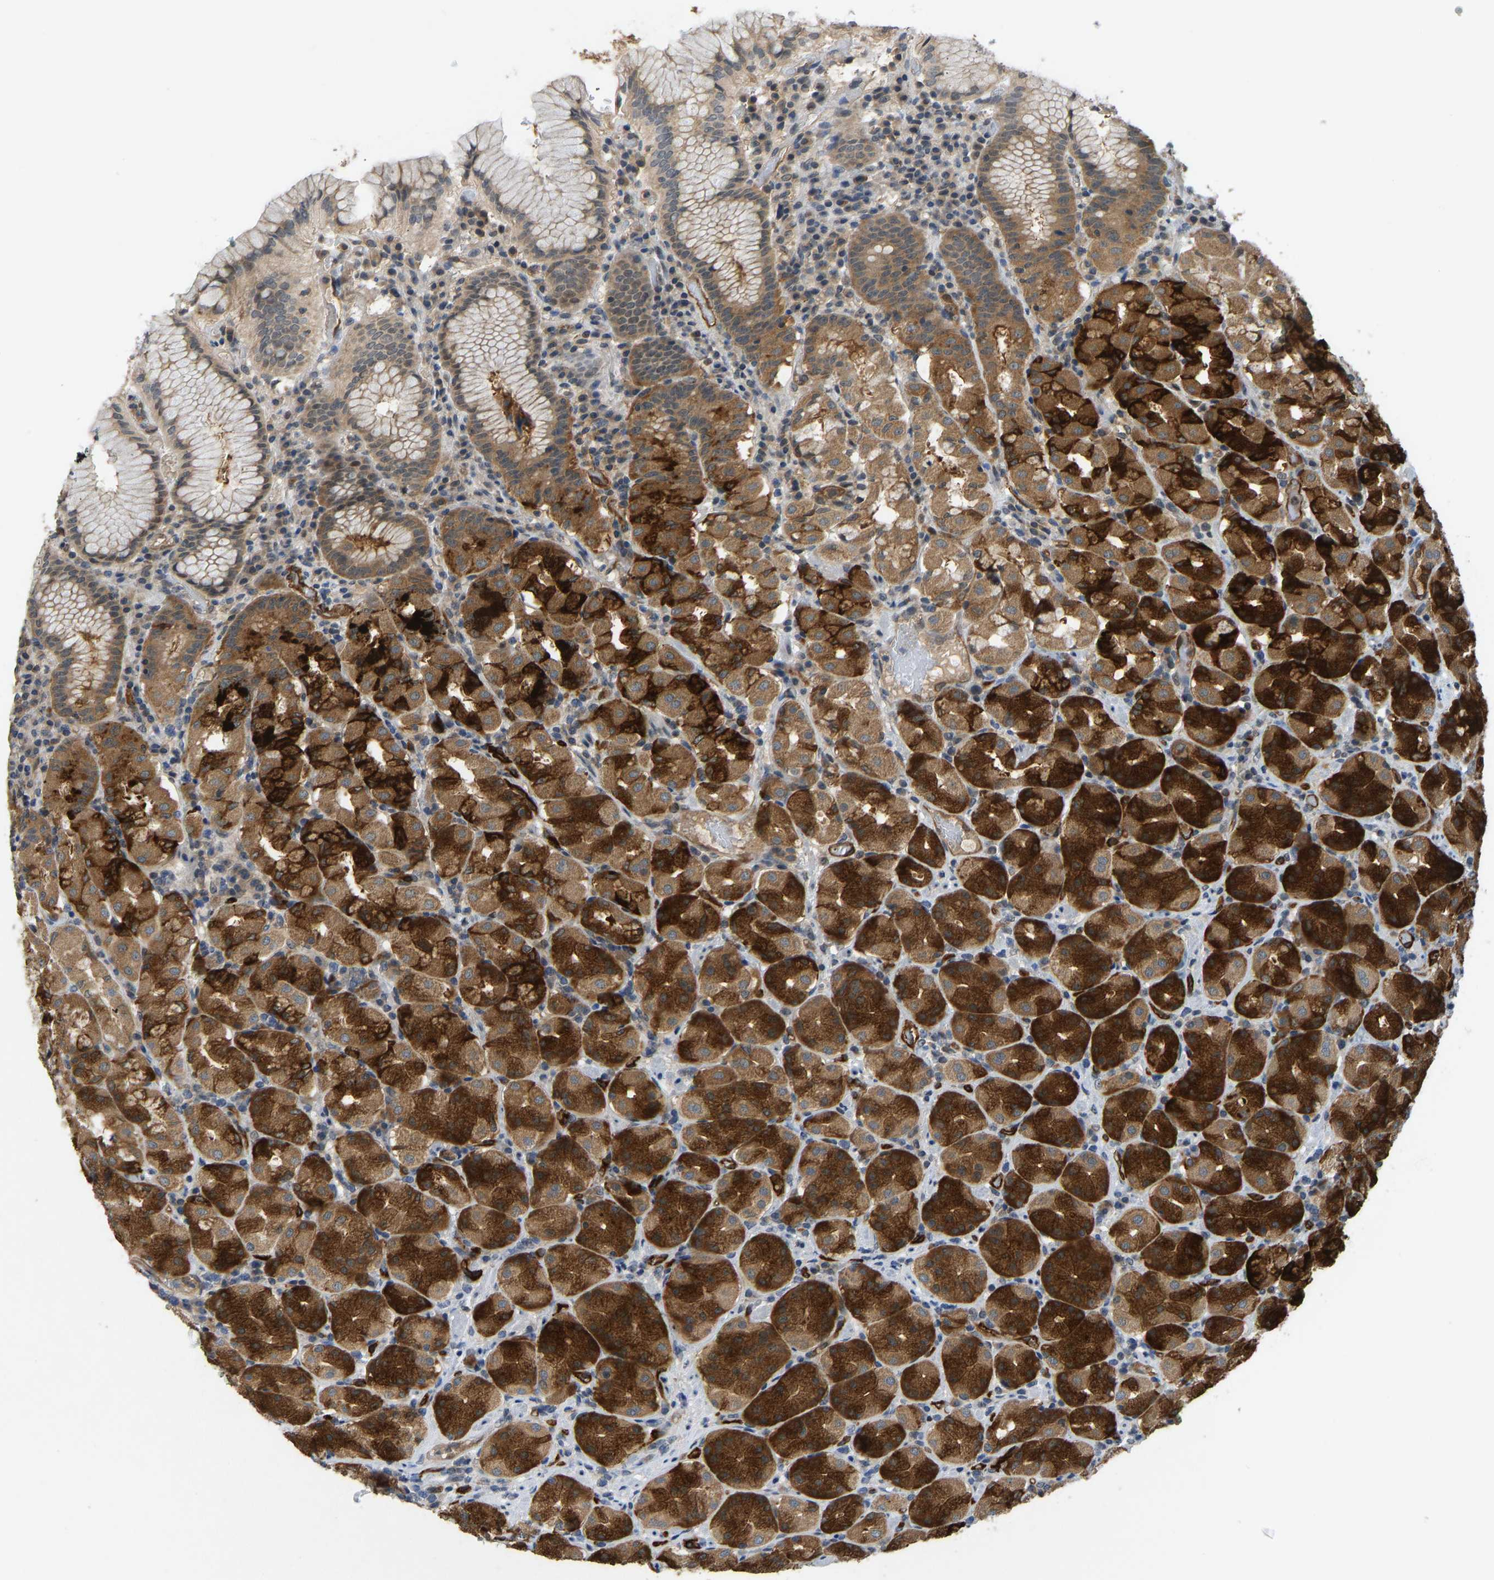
{"staining": {"intensity": "strong", "quantity": ">75%", "location": "cytoplasmic/membranous,nuclear"}, "tissue": "stomach", "cell_type": "Glandular cells", "image_type": "normal", "snomed": [{"axis": "morphology", "description": "Normal tissue, NOS"}, {"axis": "topography", "description": "Stomach"}, {"axis": "topography", "description": "Stomach, lower"}], "caption": "Brown immunohistochemical staining in normal stomach exhibits strong cytoplasmic/membranous,nuclear positivity in approximately >75% of glandular cells.", "gene": "CCT8", "patient": {"sex": "female", "age": 56}}